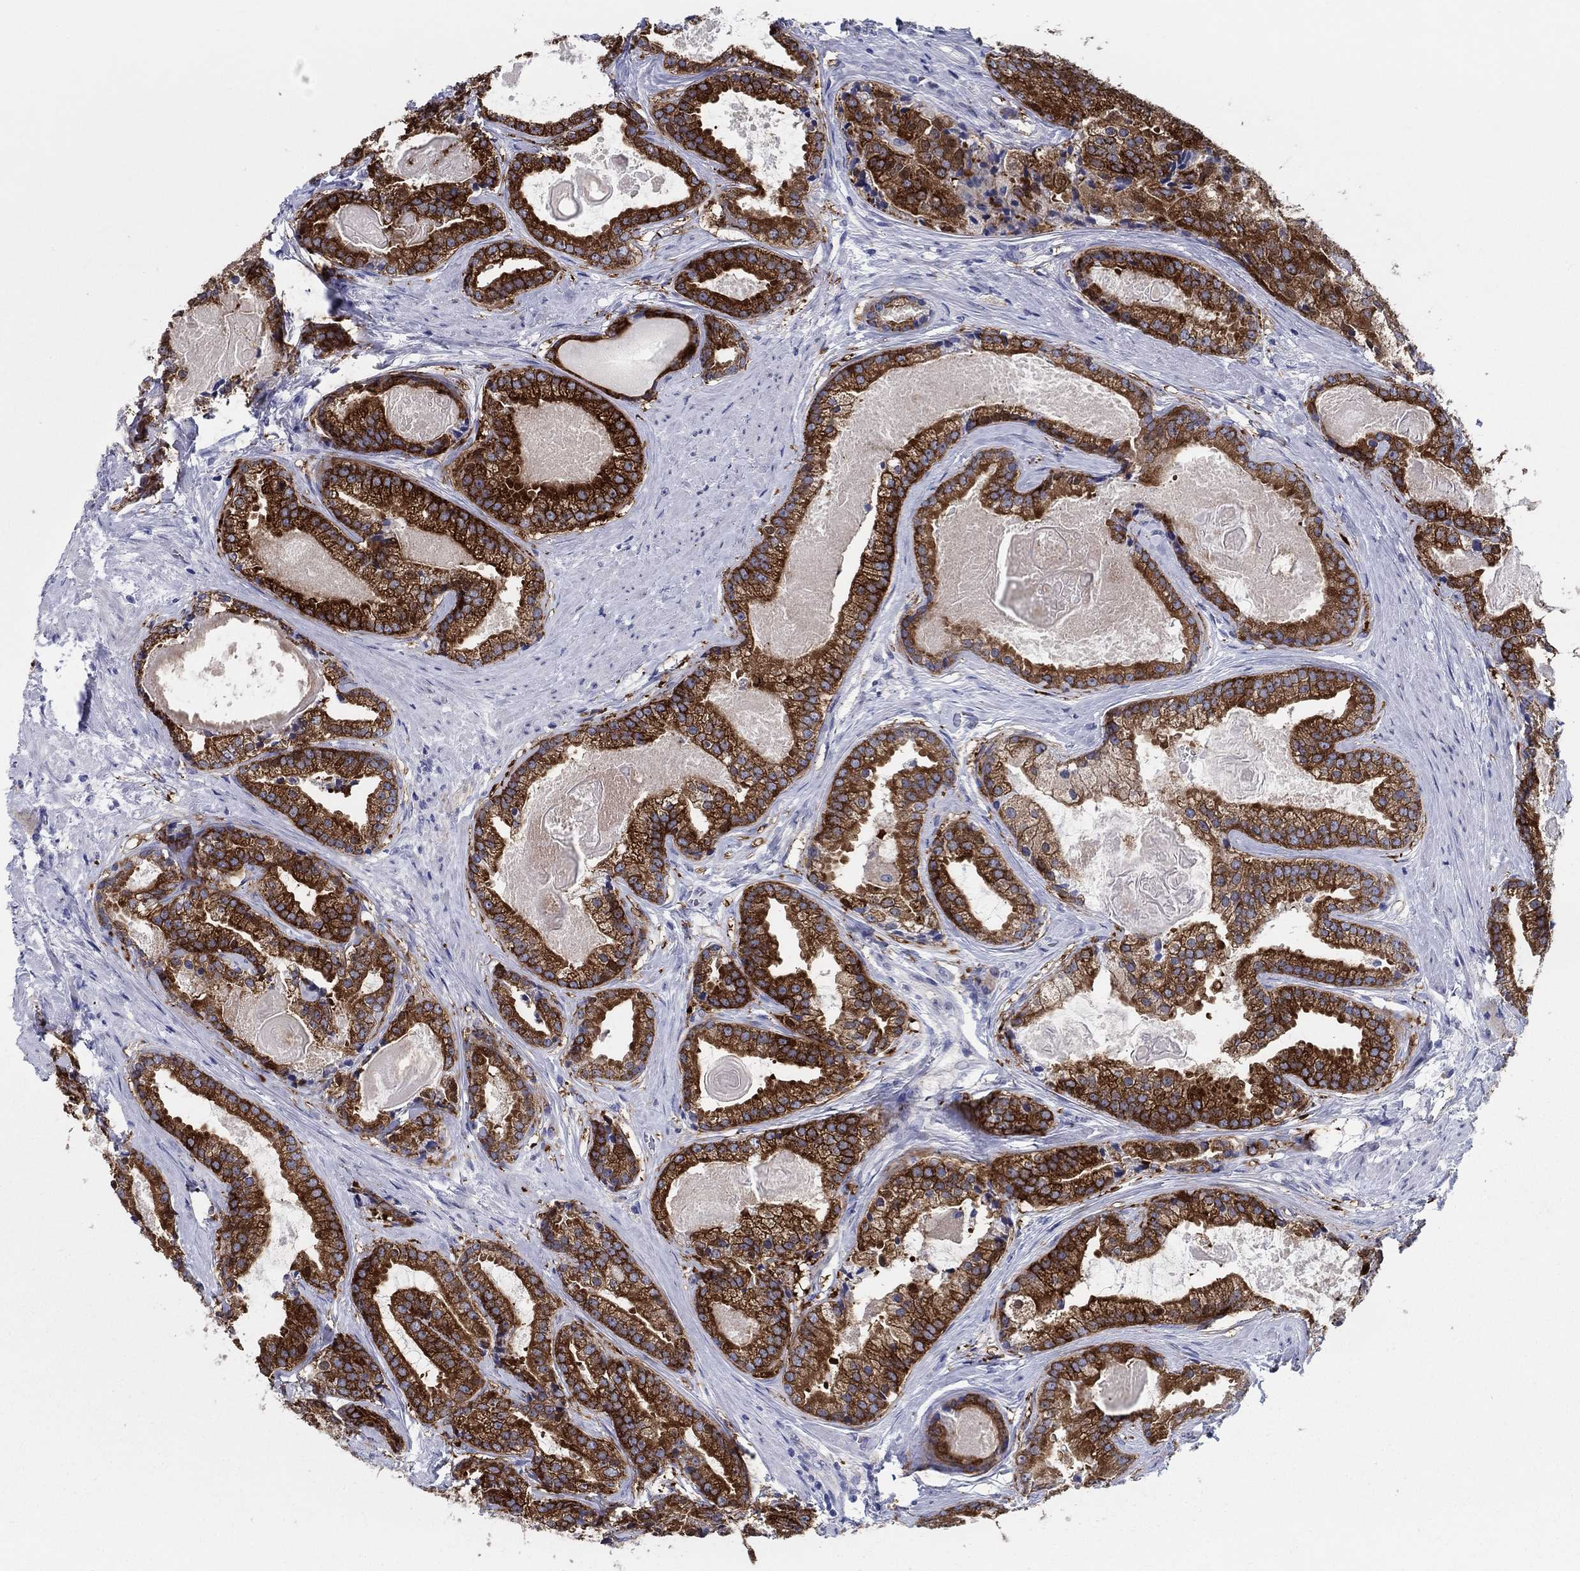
{"staining": {"intensity": "strong", "quantity": ">75%", "location": "cytoplasmic/membranous"}, "tissue": "prostate cancer", "cell_type": "Tumor cells", "image_type": "cancer", "snomed": [{"axis": "morphology", "description": "Adenocarcinoma, NOS"}, {"axis": "morphology", "description": "Adenocarcinoma, High grade"}, {"axis": "topography", "description": "Prostate"}], "caption": "IHC (DAB (3,3'-diaminobenzidine)) staining of human prostate adenocarcinoma exhibits strong cytoplasmic/membranous protein positivity in approximately >75% of tumor cells.", "gene": "RAP1GAP", "patient": {"sex": "male", "age": 64}}